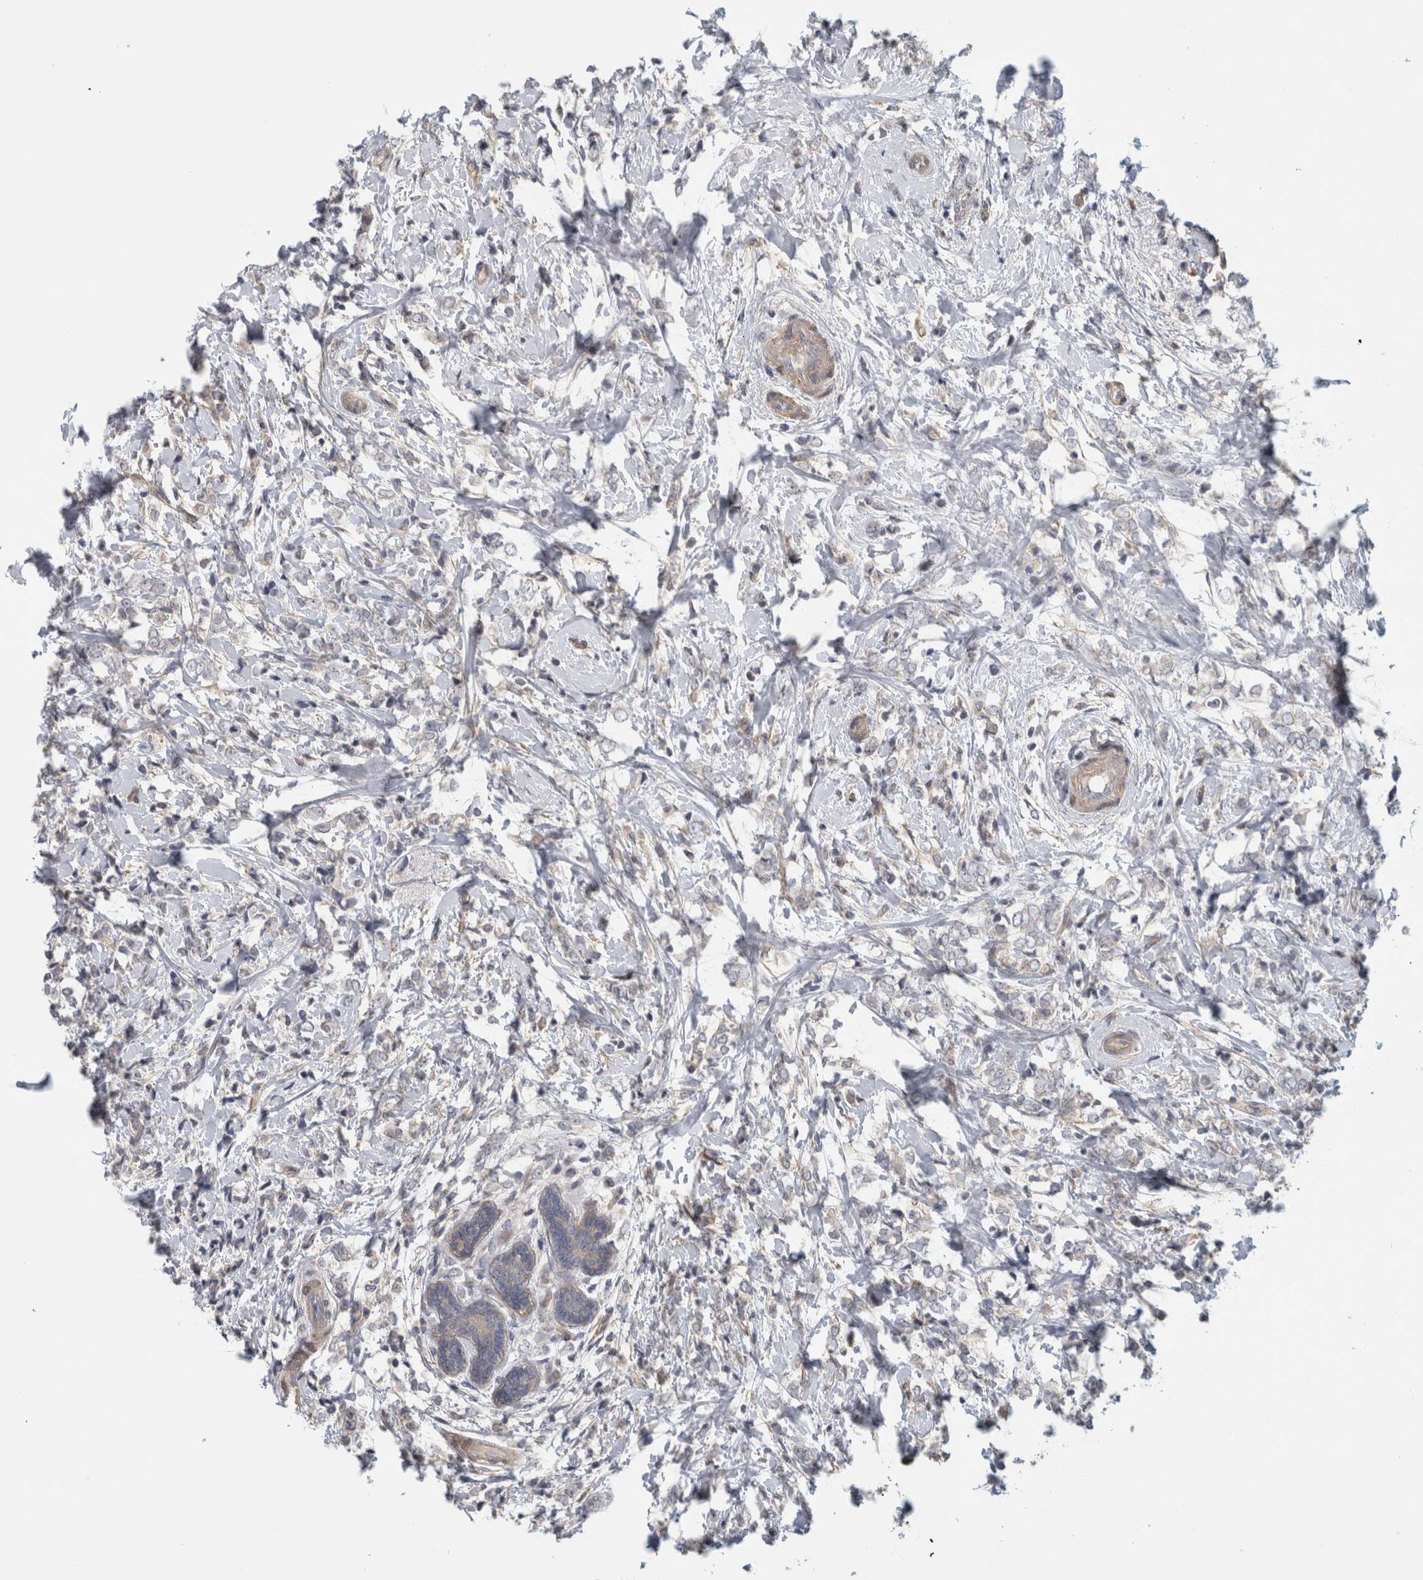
{"staining": {"intensity": "weak", "quantity": "<25%", "location": "cytoplasmic/membranous"}, "tissue": "breast cancer", "cell_type": "Tumor cells", "image_type": "cancer", "snomed": [{"axis": "morphology", "description": "Normal tissue, NOS"}, {"axis": "morphology", "description": "Lobular carcinoma"}, {"axis": "topography", "description": "Breast"}], "caption": "Immunohistochemistry (IHC) of human breast cancer exhibits no staining in tumor cells.", "gene": "ZNF804B", "patient": {"sex": "female", "age": 47}}